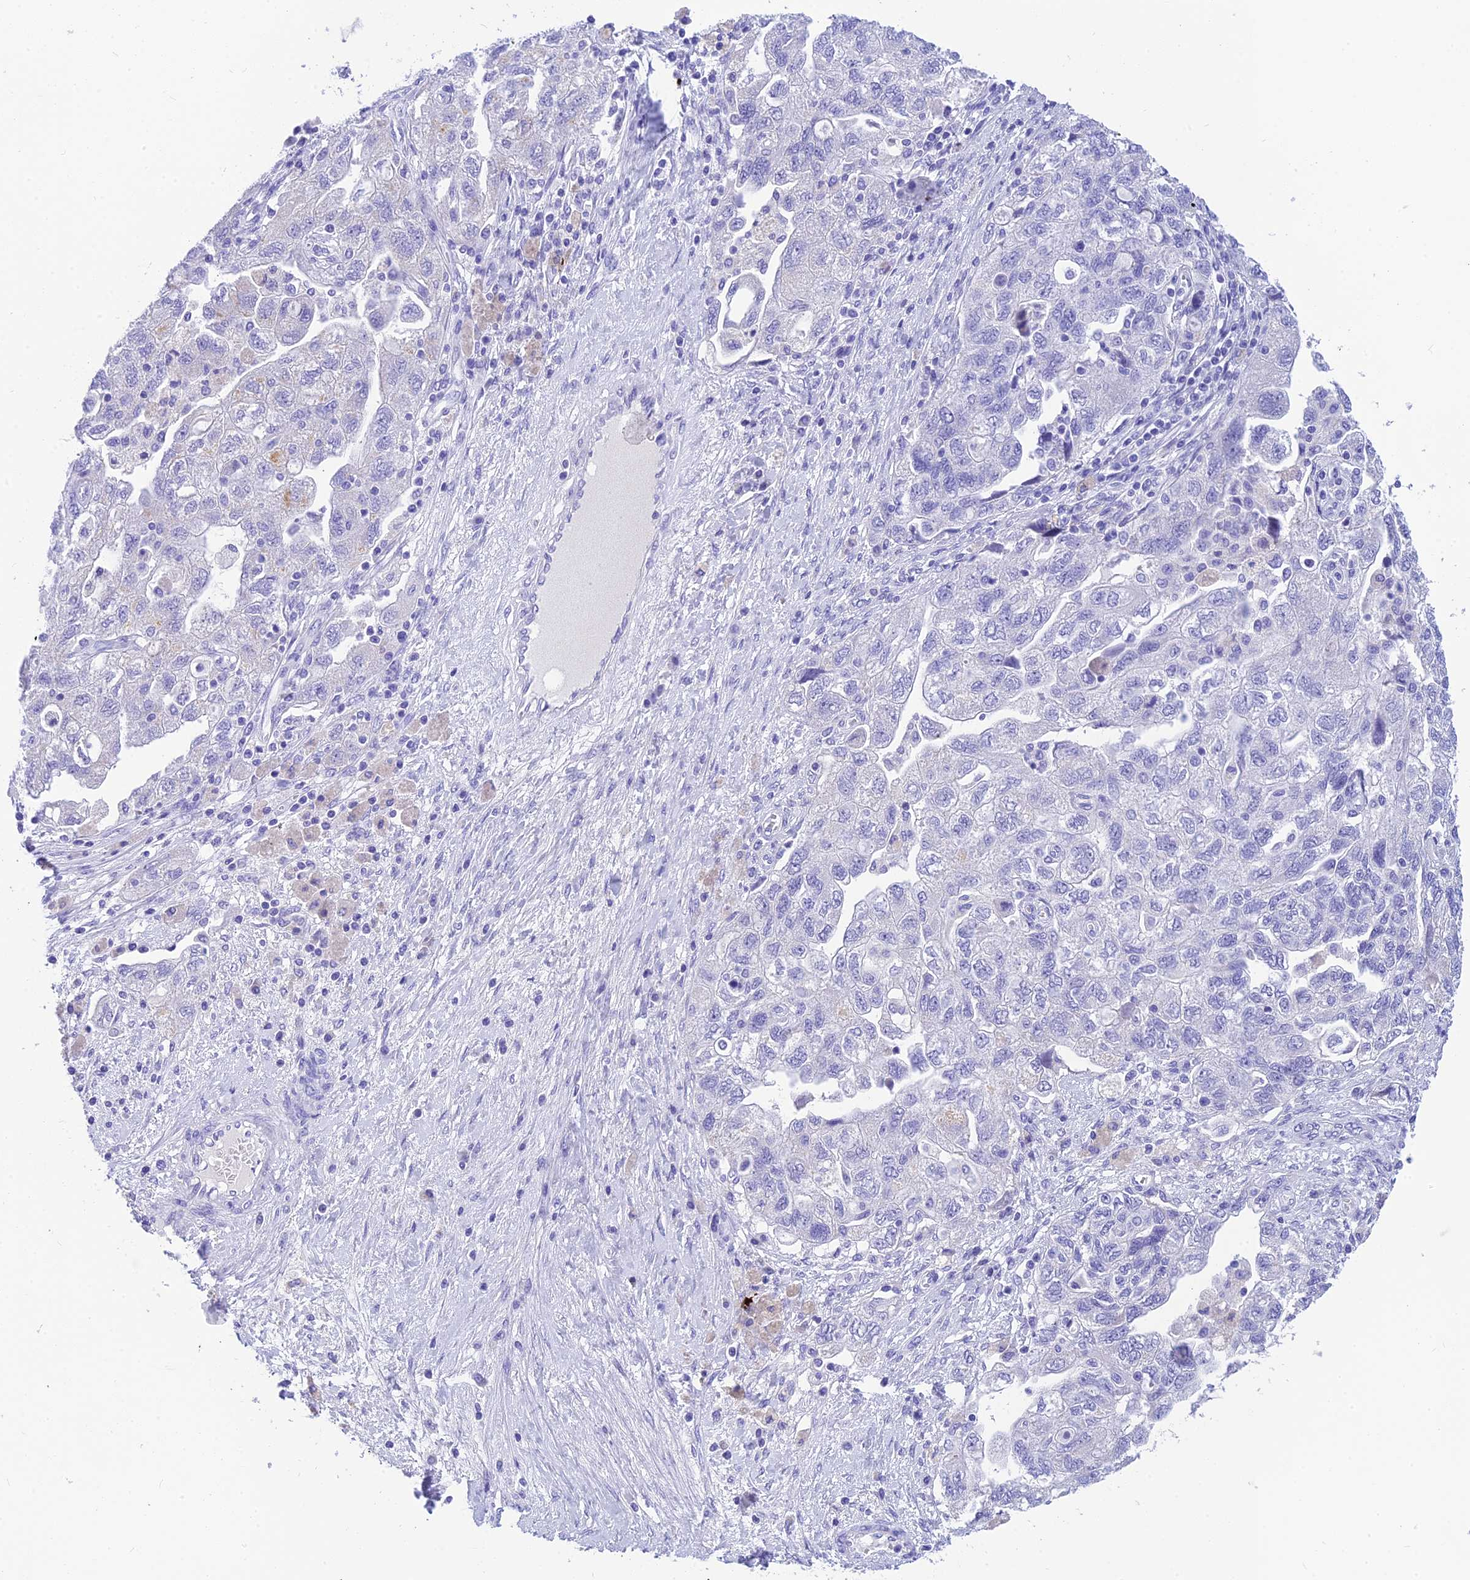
{"staining": {"intensity": "negative", "quantity": "none", "location": "none"}, "tissue": "ovarian cancer", "cell_type": "Tumor cells", "image_type": "cancer", "snomed": [{"axis": "morphology", "description": "Carcinoma, NOS"}, {"axis": "morphology", "description": "Cystadenocarcinoma, serous, NOS"}, {"axis": "topography", "description": "Ovary"}], "caption": "There is no significant staining in tumor cells of ovarian cancer. (Brightfield microscopy of DAB IHC at high magnification).", "gene": "KDELR3", "patient": {"sex": "female", "age": 69}}